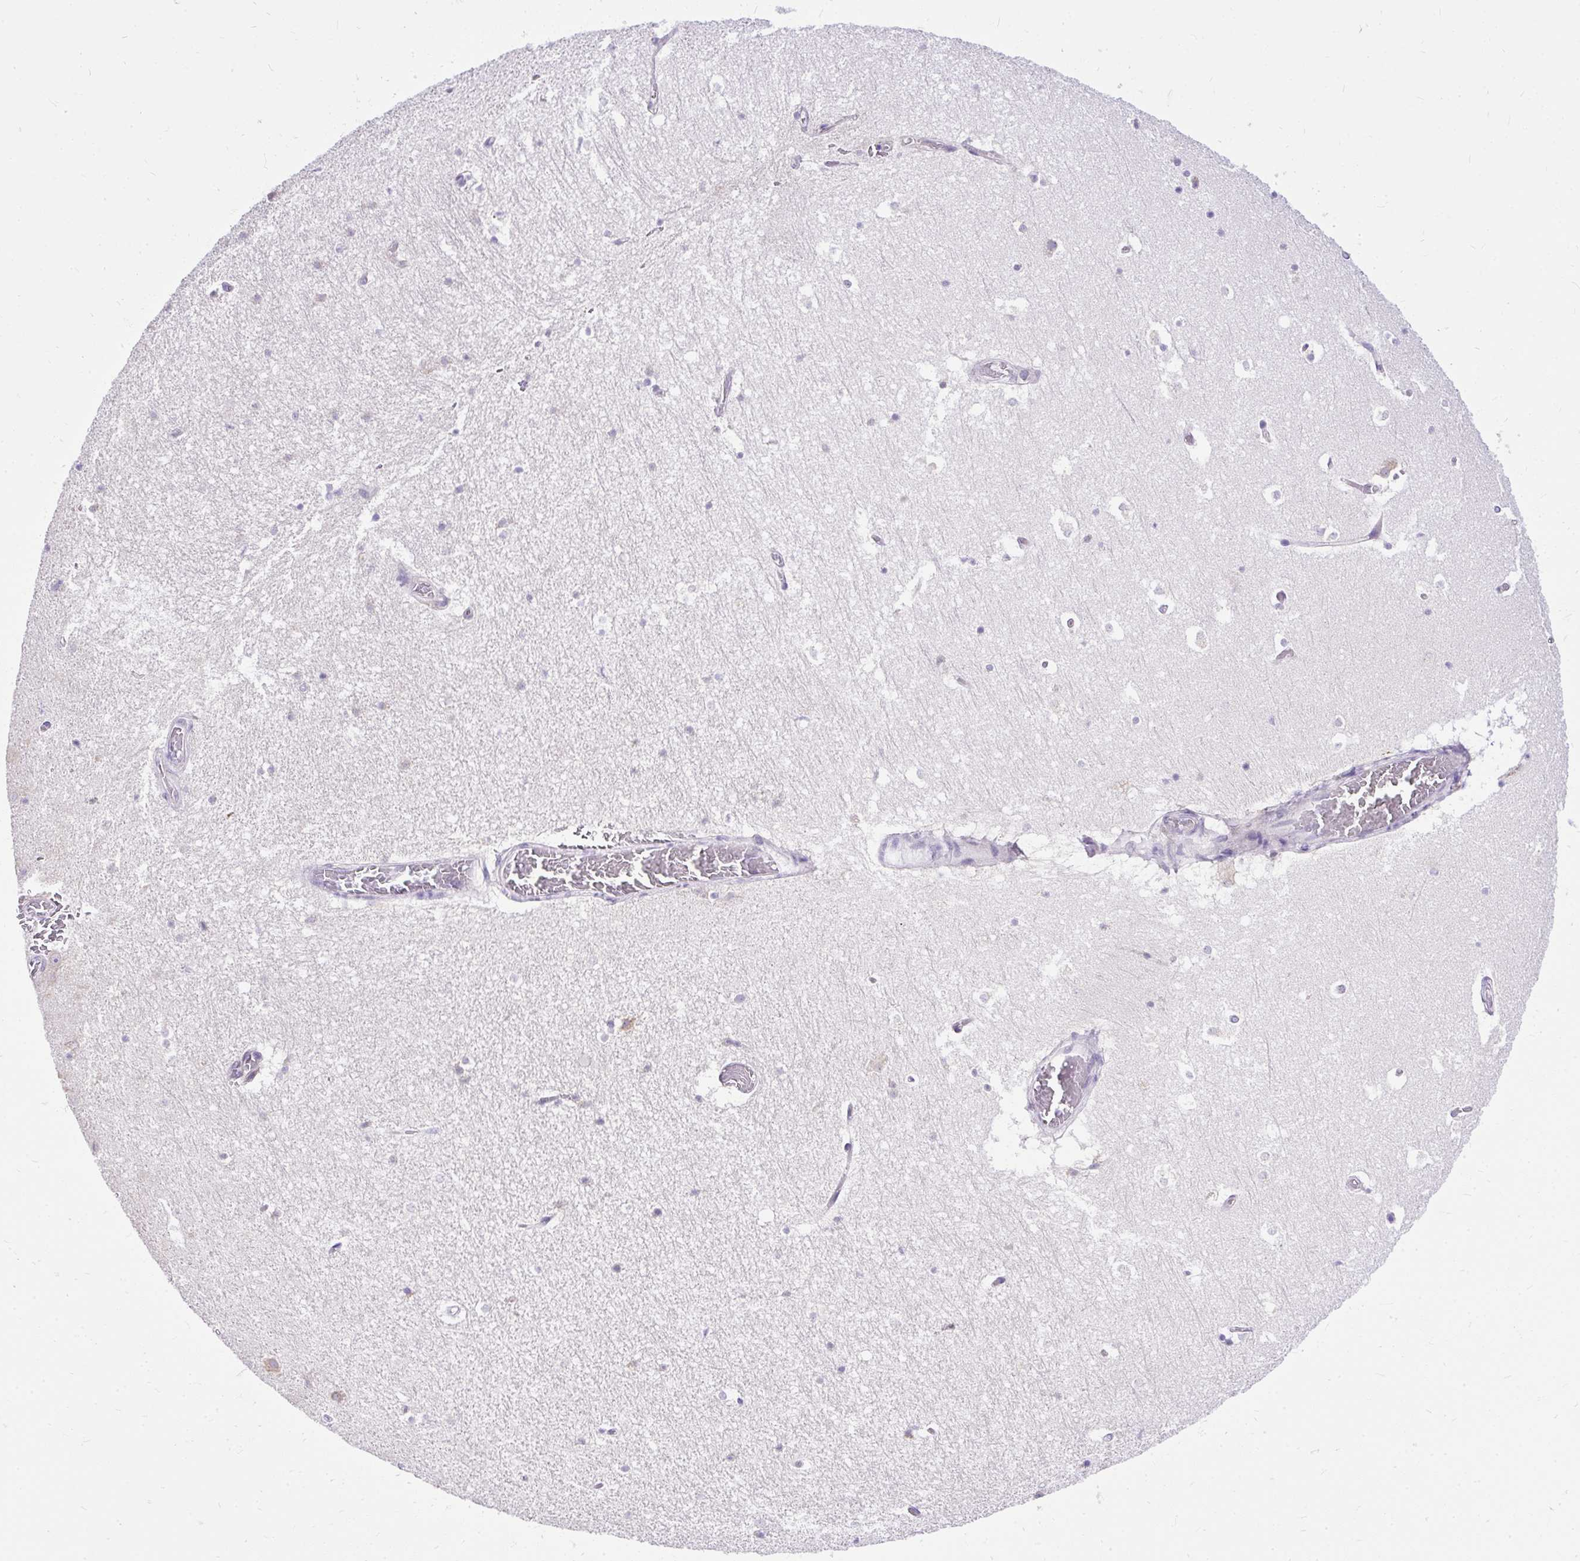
{"staining": {"intensity": "negative", "quantity": "none", "location": "none"}, "tissue": "hippocampus", "cell_type": "Glial cells", "image_type": "normal", "snomed": [{"axis": "morphology", "description": "Normal tissue, NOS"}, {"axis": "topography", "description": "Hippocampus"}], "caption": "Immunohistochemical staining of normal hippocampus reveals no significant staining in glial cells. (Immunohistochemistry (ihc), brightfield microscopy, high magnification).", "gene": "AMFR", "patient": {"sex": "female", "age": 52}}